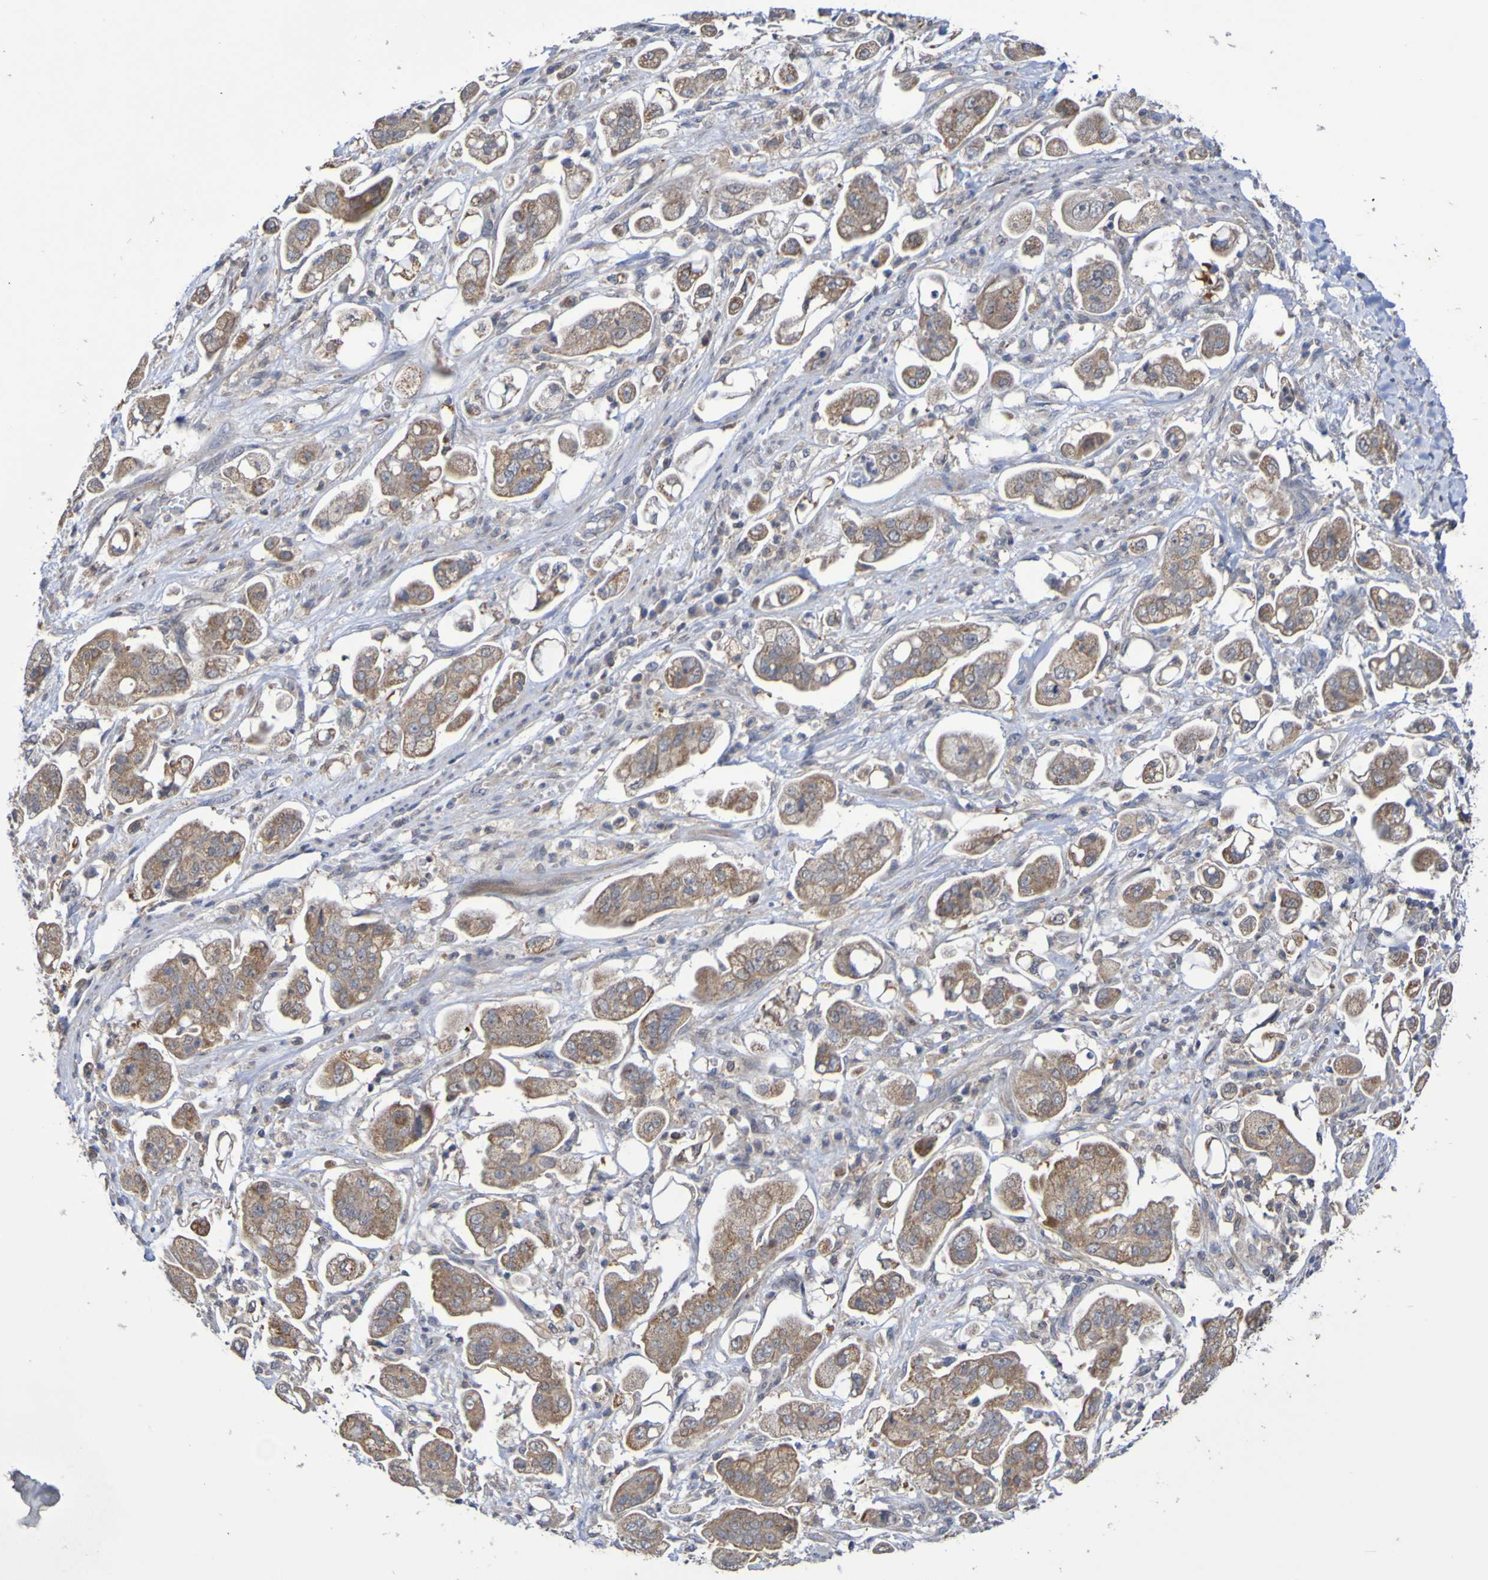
{"staining": {"intensity": "moderate", "quantity": ">75%", "location": "cytoplasmic/membranous"}, "tissue": "stomach cancer", "cell_type": "Tumor cells", "image_type": "cancer", "snomed": [{"axis": "morphology", "description": "Adenocarcinoma, NOS"}, {"axis": "topography", "description": "Stomach"}], "caption": "Stomach cancer stained with immunohistochemistry (IHC) displays moderate cytoplasmic/membranous expression in approximately >75% of tumor cells. (Brightfield microscopy of DAB IHC at high magnification).", "gene": "C3orf18", "patient": {"sex": "male", "age": 62}}